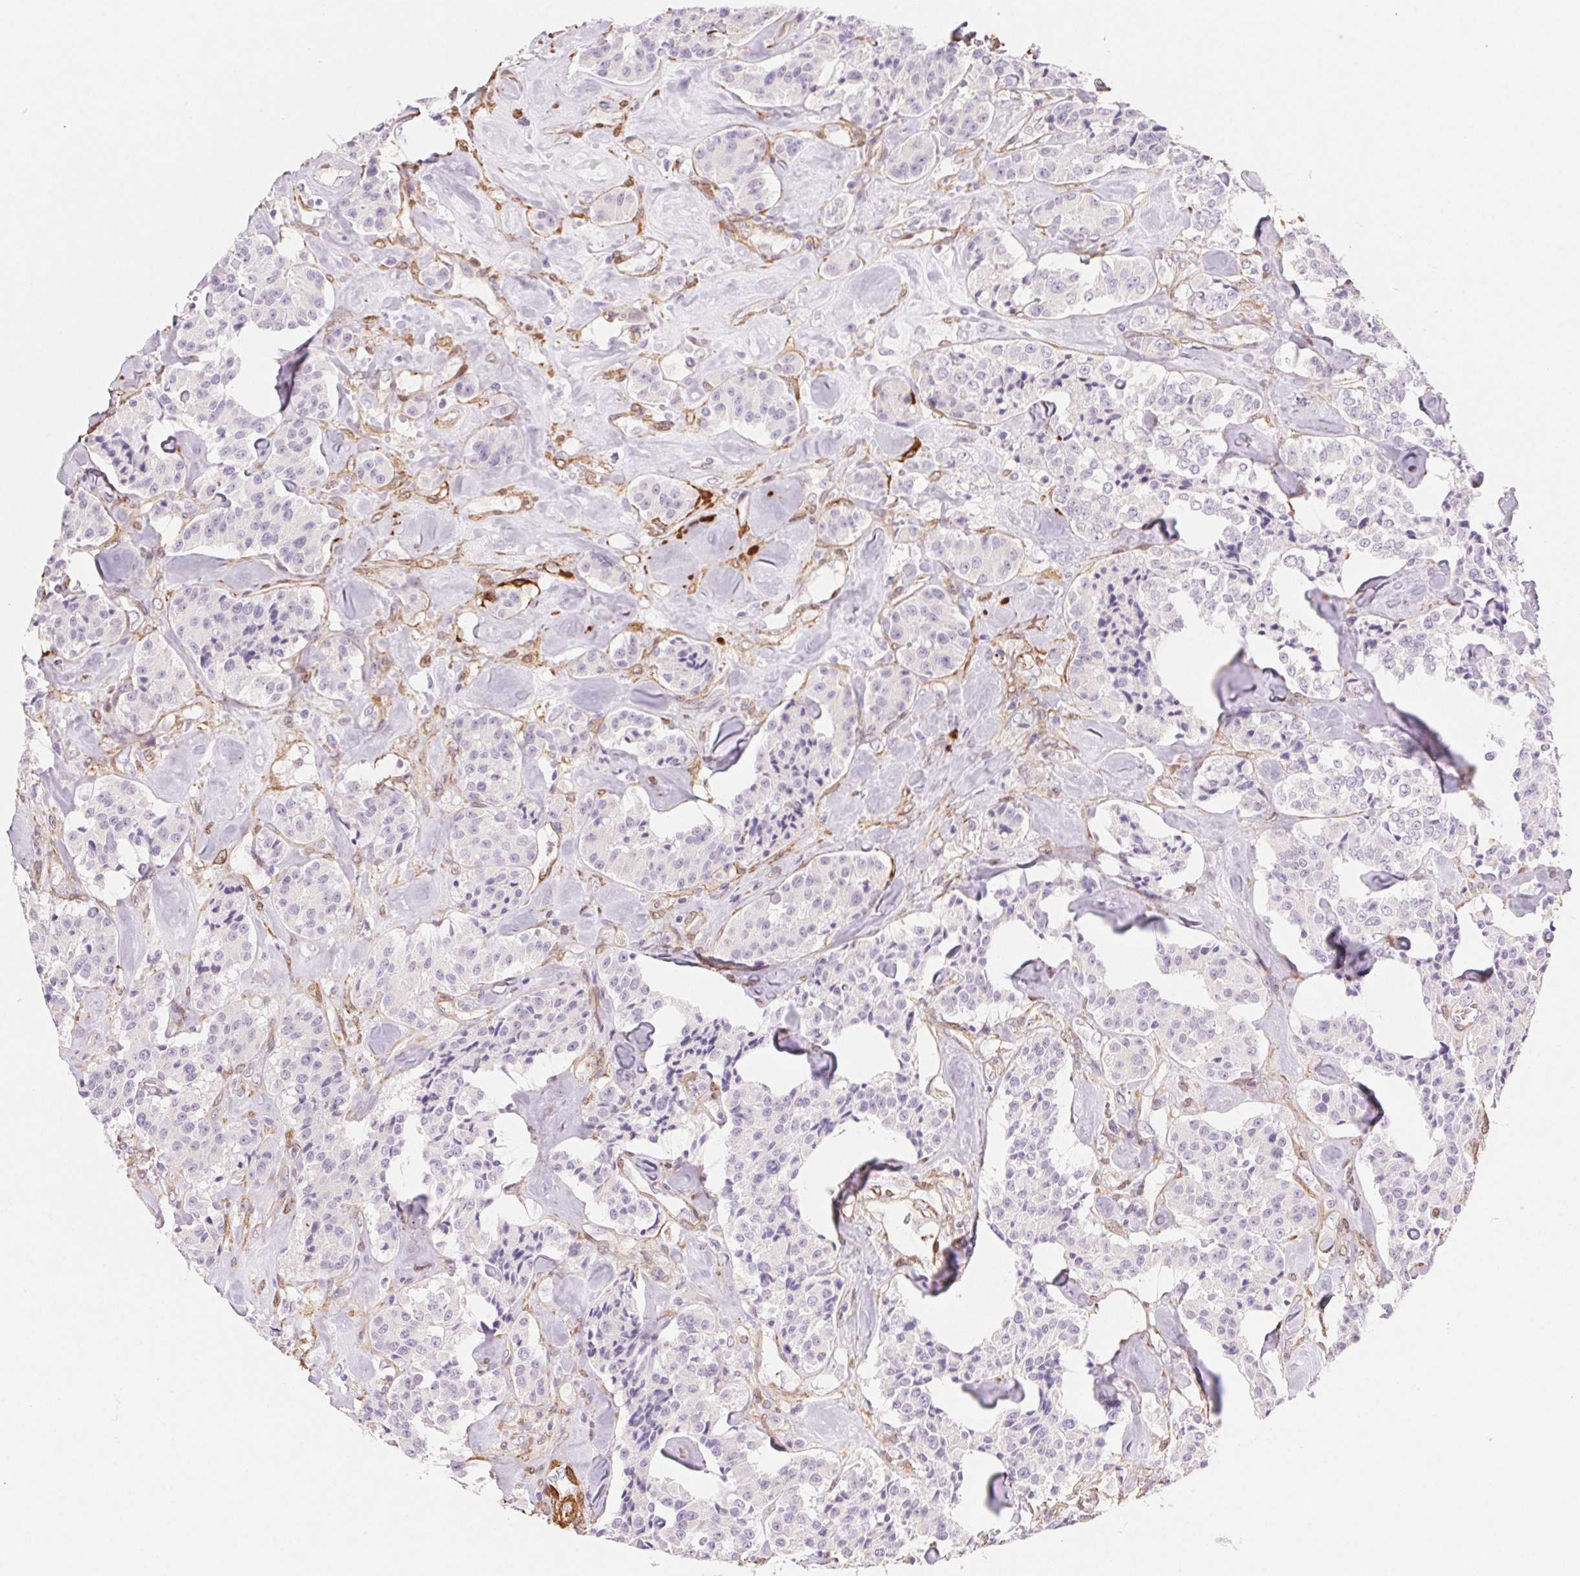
{"staining": {"intensity": "negative", "quantity": "none", "location": "none"}, "tissue": "carcinoid", "cell_type": "Tumor cells", "image_type": "cancer", "snomed": [{"axis": "morphology", "description": "Carcinoid, malignant, NOS"}, {"axis": "topography", "description": "Pancreas"}], "caption": "This is an immunohistochemistry micrograph of malignant carcinoid. There is no staining in tumor cells.", "gene": "GPX8", "patient": {"sex": "male", "age": 41}}